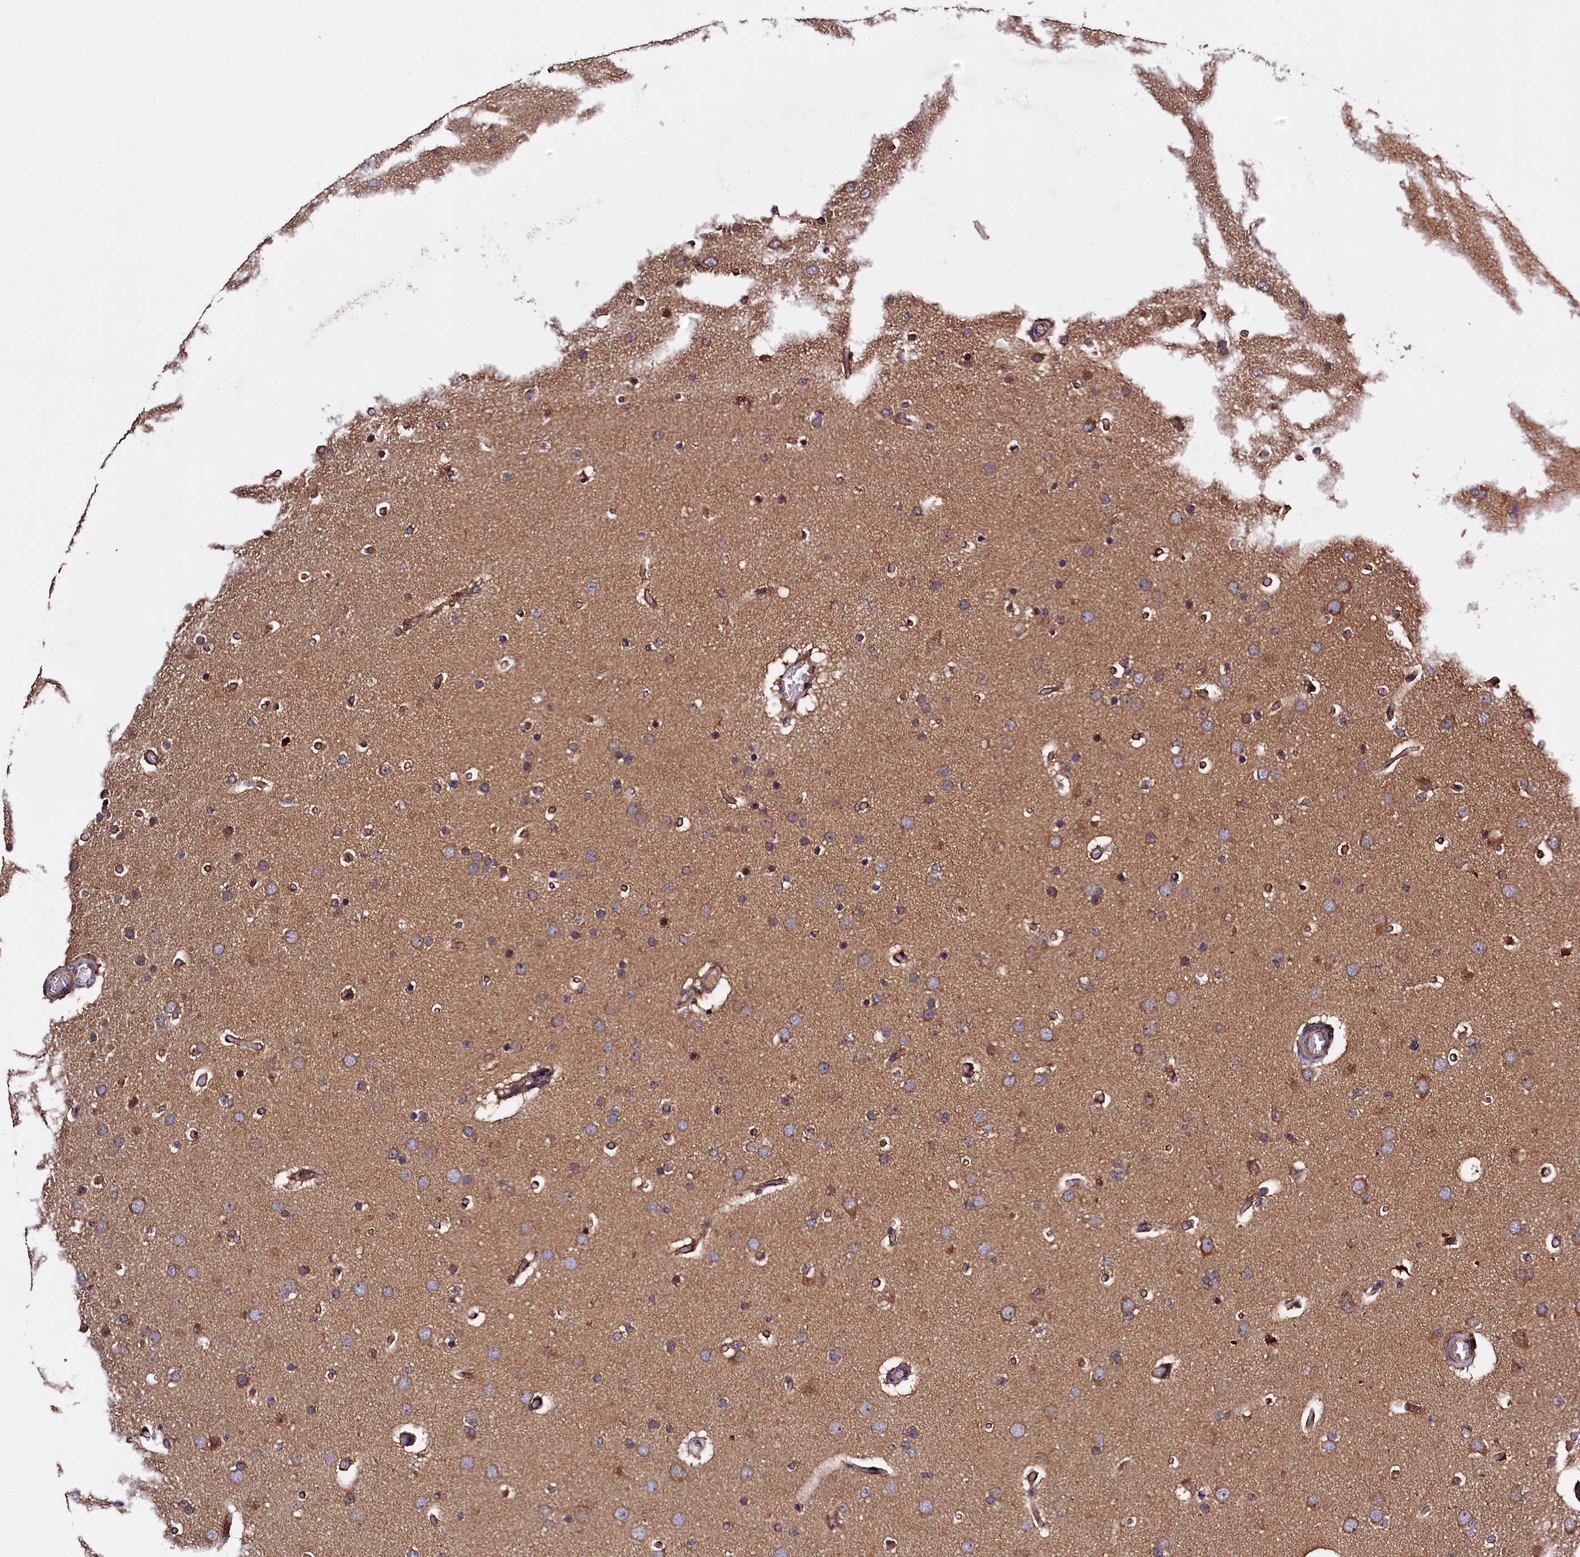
{"staining": {"intensity": "moderate", "quantity": "25%-75%", "location": "cytoplasmic/membranous"}, "tissue": "glioma", "cell_type": "Tumor cells", "image_type": "cancer", "snomed": [{"axis": "morphology", "description": "Glioma, malignant, High grade"}, {"axis": "topography", "description": "Cerebral cortex"}], "caption": "IHC of human malignant high-grade glioma demonstrates medium levels of moderate cytoplasmic/membranous staining in approximately 25%-75% of tumor cells.", "gene": "KLC2", "patient": {"sex": "female", "age": 36}}